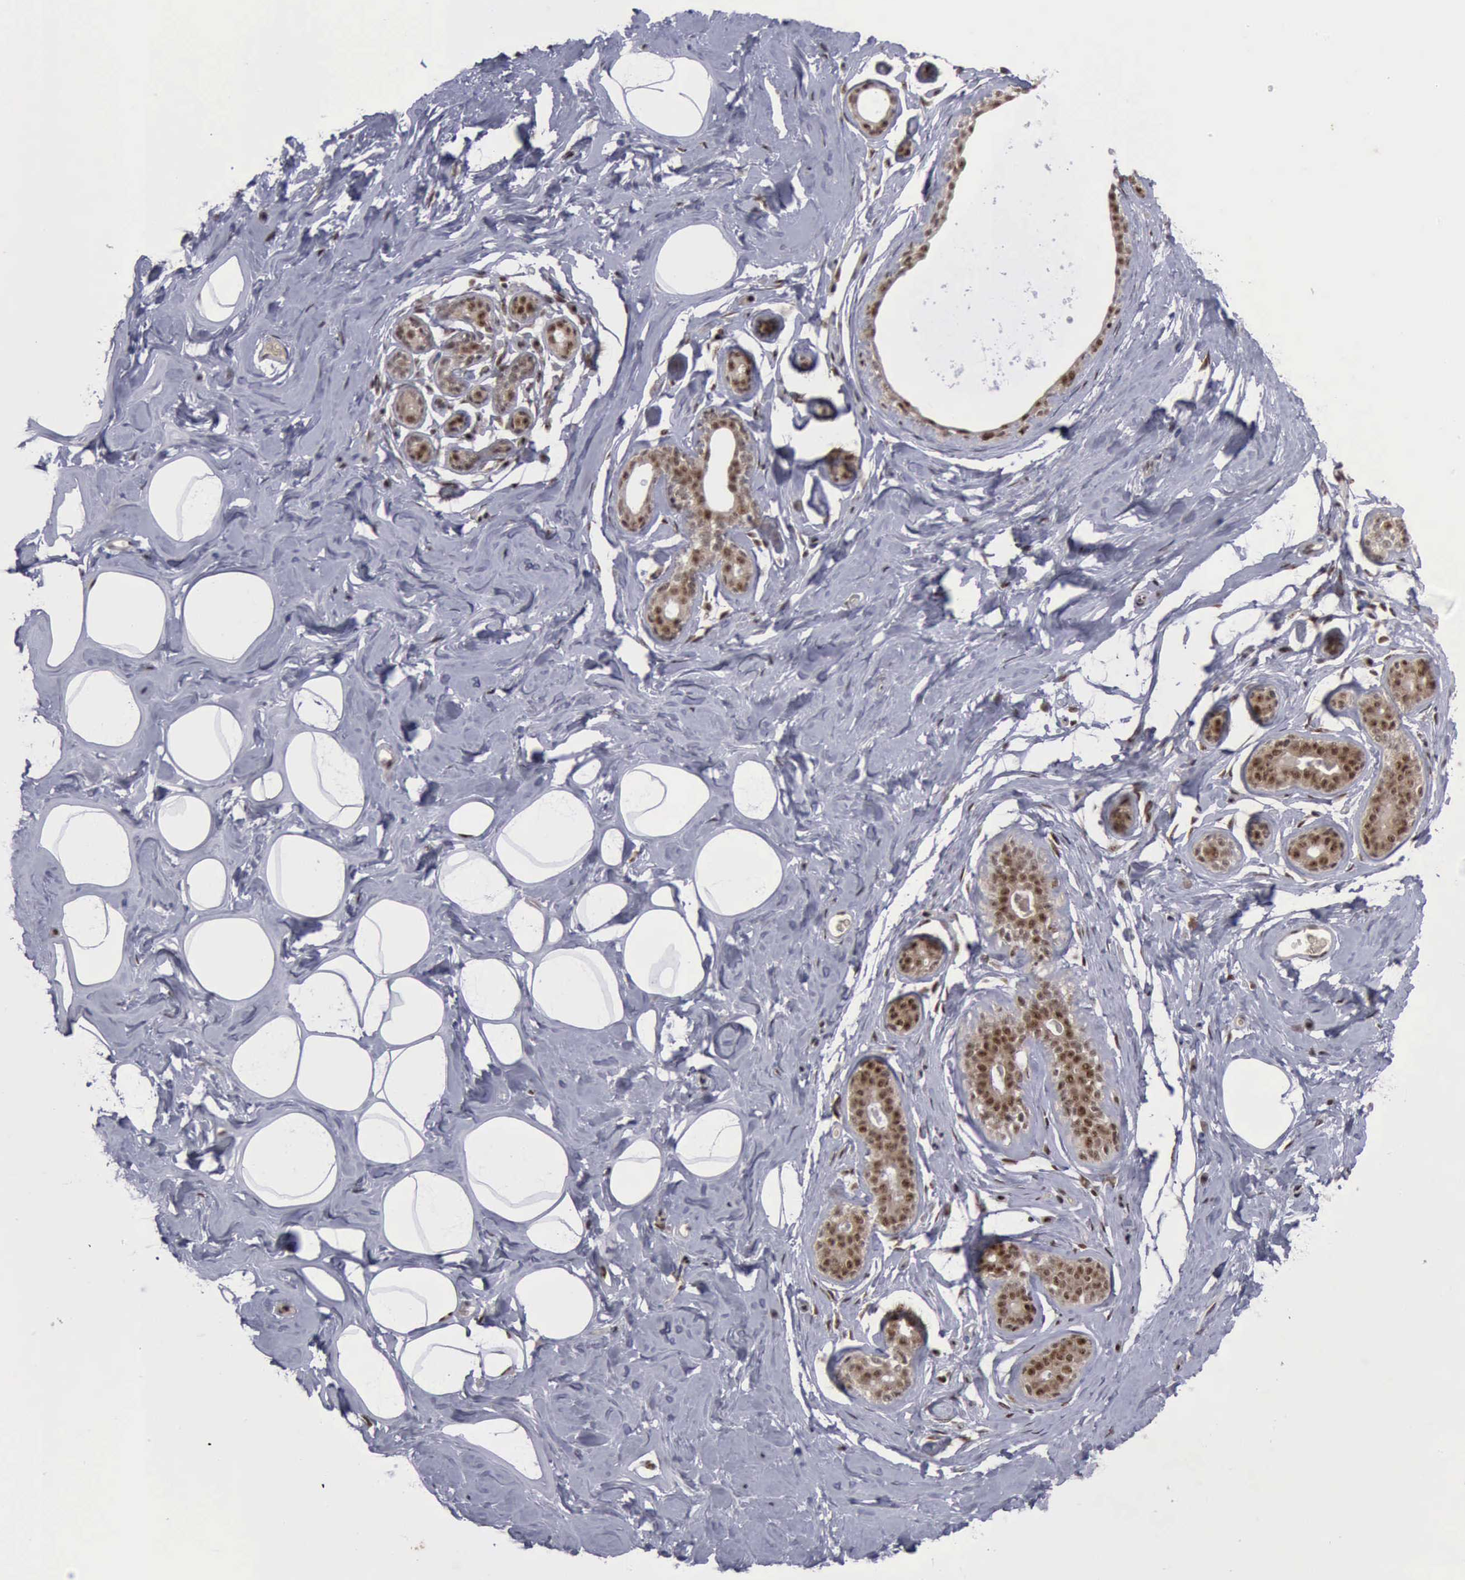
{"staining": {"intensity": "moderate", "quantity": ">75%", "location": "nuclear"}, "tissue": "breast", "cell_type": "Adipocytes", "image_type": "normal", "snomed": [{"axis": "morphology", "description": "Normal tissue, NOS"}, {"axis": "morphology", "description": "Fibrosis, NOS"}, {"axis": "topography", "description": "Breast"}], "caption": "The photomicrograph reveals staining of normal breast, revealing moderate nuclear protein positivity (brown color) within adipocytes.", "gene": "ATM", "patient": {"sex": "female", "age": 39}}